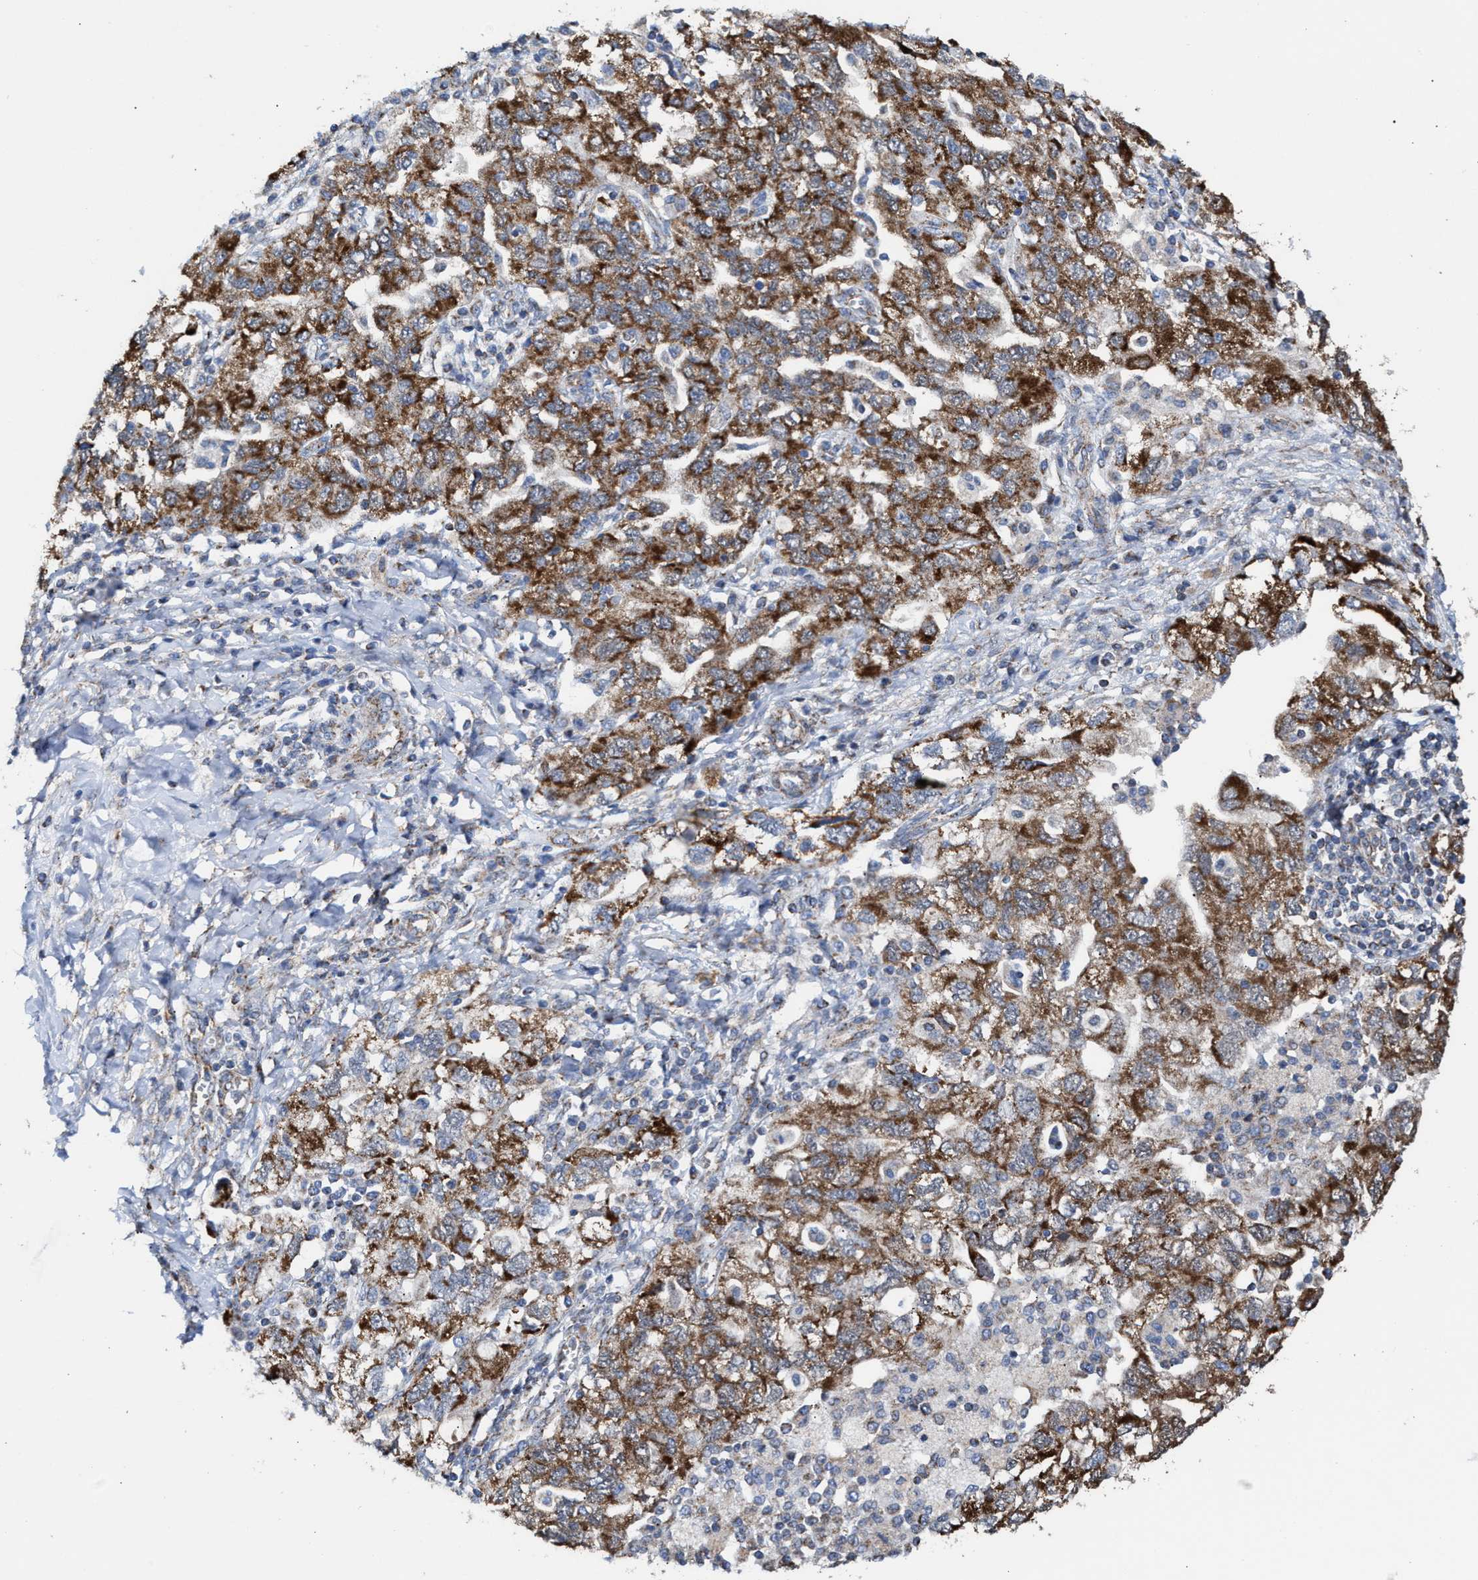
{"staining": {"intensity": "strong", "quantity": ">75%", "location": "cytoplasmic/membranous"}, "tissue": "ovarian cancer", "cell_type": "Tumor cells", "image_type": "cancer", "snomed": [{"axis": "morphology", "description": "Carcinoma, NOS"}, {"axis": "morphology", "description": "Cystadenocarcinoma, serous, NOS"}, {"axis": "topography", "description": "Ovary"}], "caption": "Human ovarian carcinoma stained with a protein marker displays strong staining in tumor cells.", "gene": "MECR", "patient": {"sex": "female", "age": 69}}